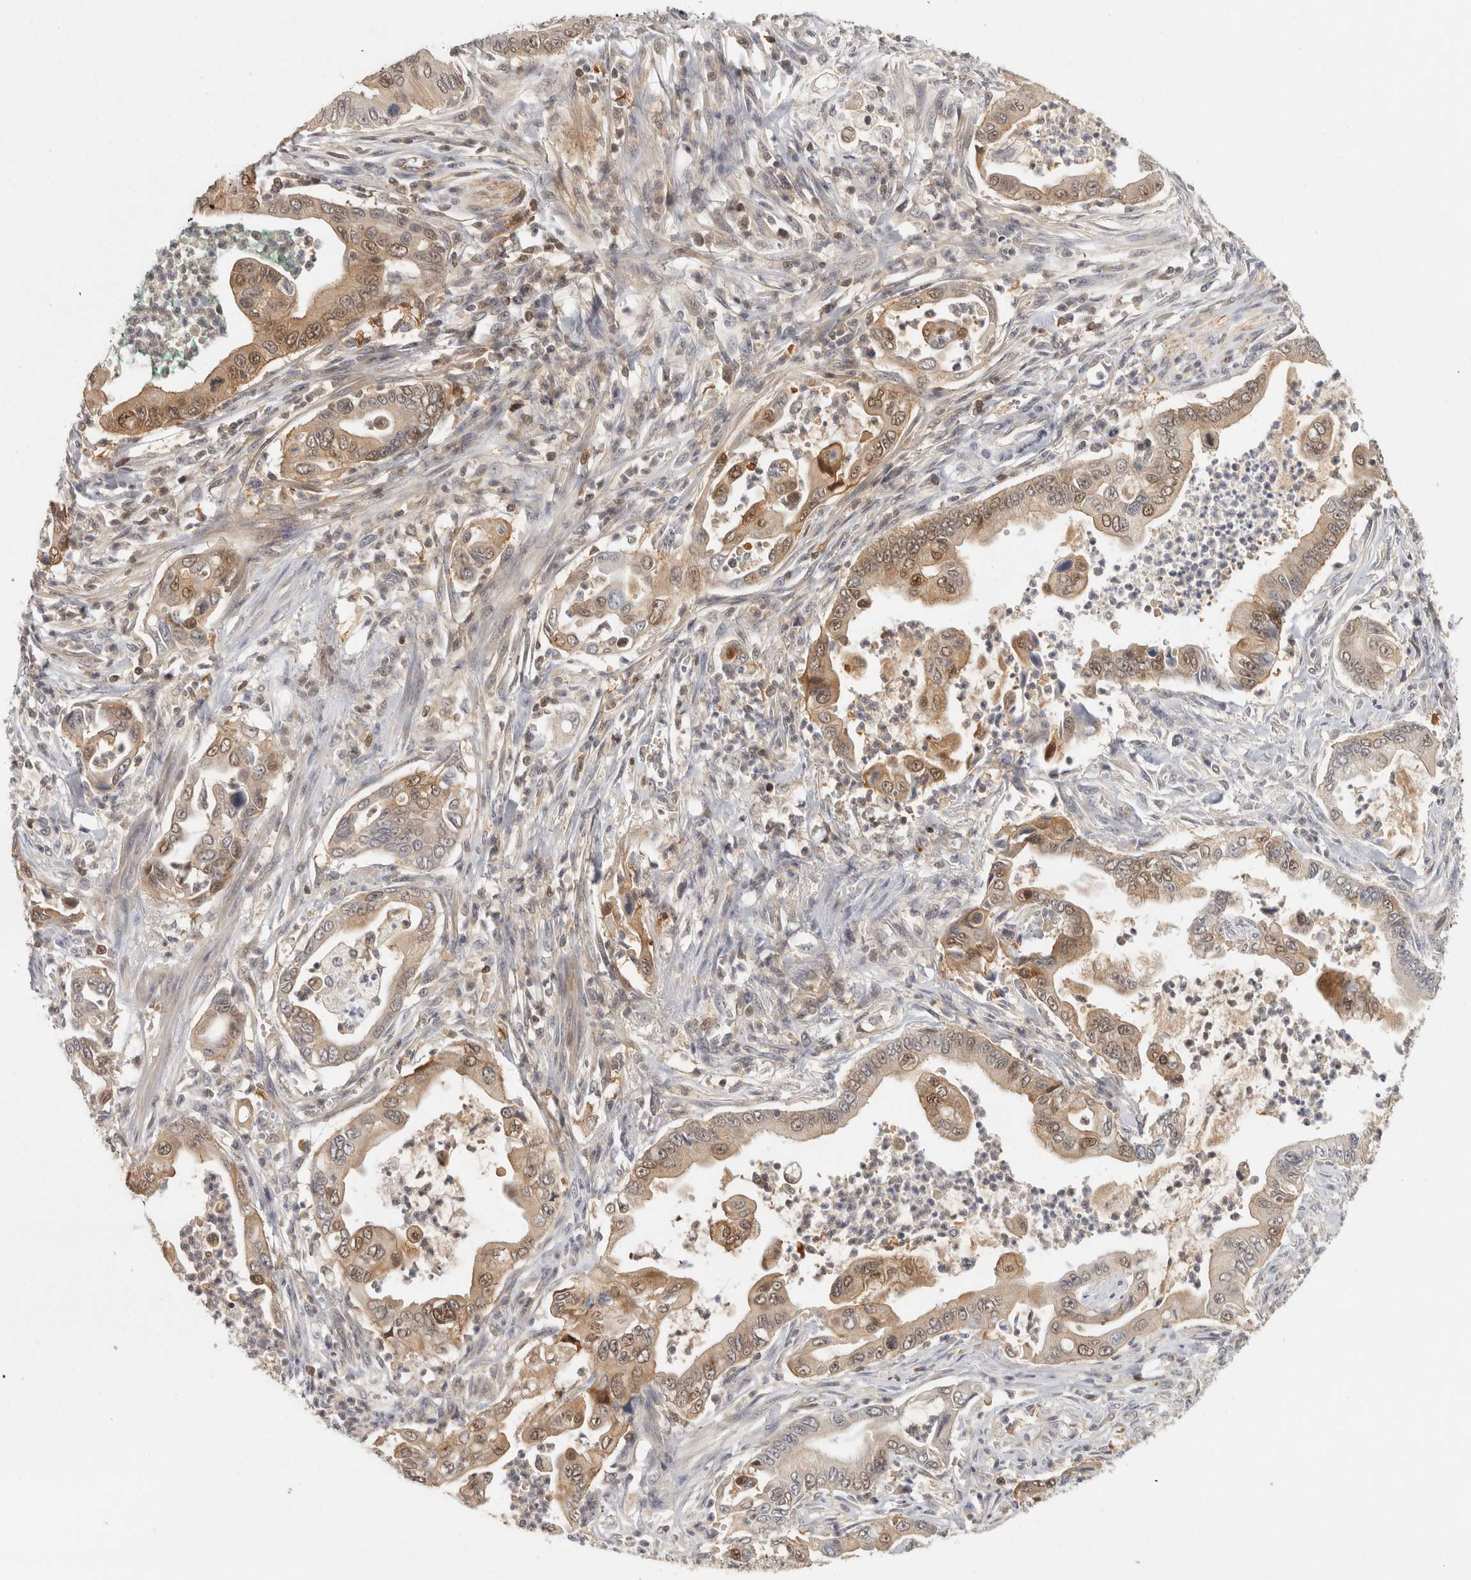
{"staining": {"intensity": "moderate", "quantity": ">75%", "location": "cytoplasmic/membranous,nuclear"}, "tissue": "pancreatic cancer", "cell_type": "Tumor cells", "image_type": "cancer", "snomed": [{"axis": "morphology", "description": "Adenocarcinoma, NOS"}, {"axis": "topography", "description": "Pancreas"}], "caption": "Protein staining of adenocarcinoma (pancreatic) tissue shows moderate cytoplasmic/membranous and nuclear positivity in about >75% of tumor cells. The staining is performed using DAB (3,3'-diaminobenzidine) brown chromogen to label protein expression. The nuclei are counter-stained blue using hematoxylin.", "gene": "ACAT2", "patient": {"sex": "male", "age": 78}}